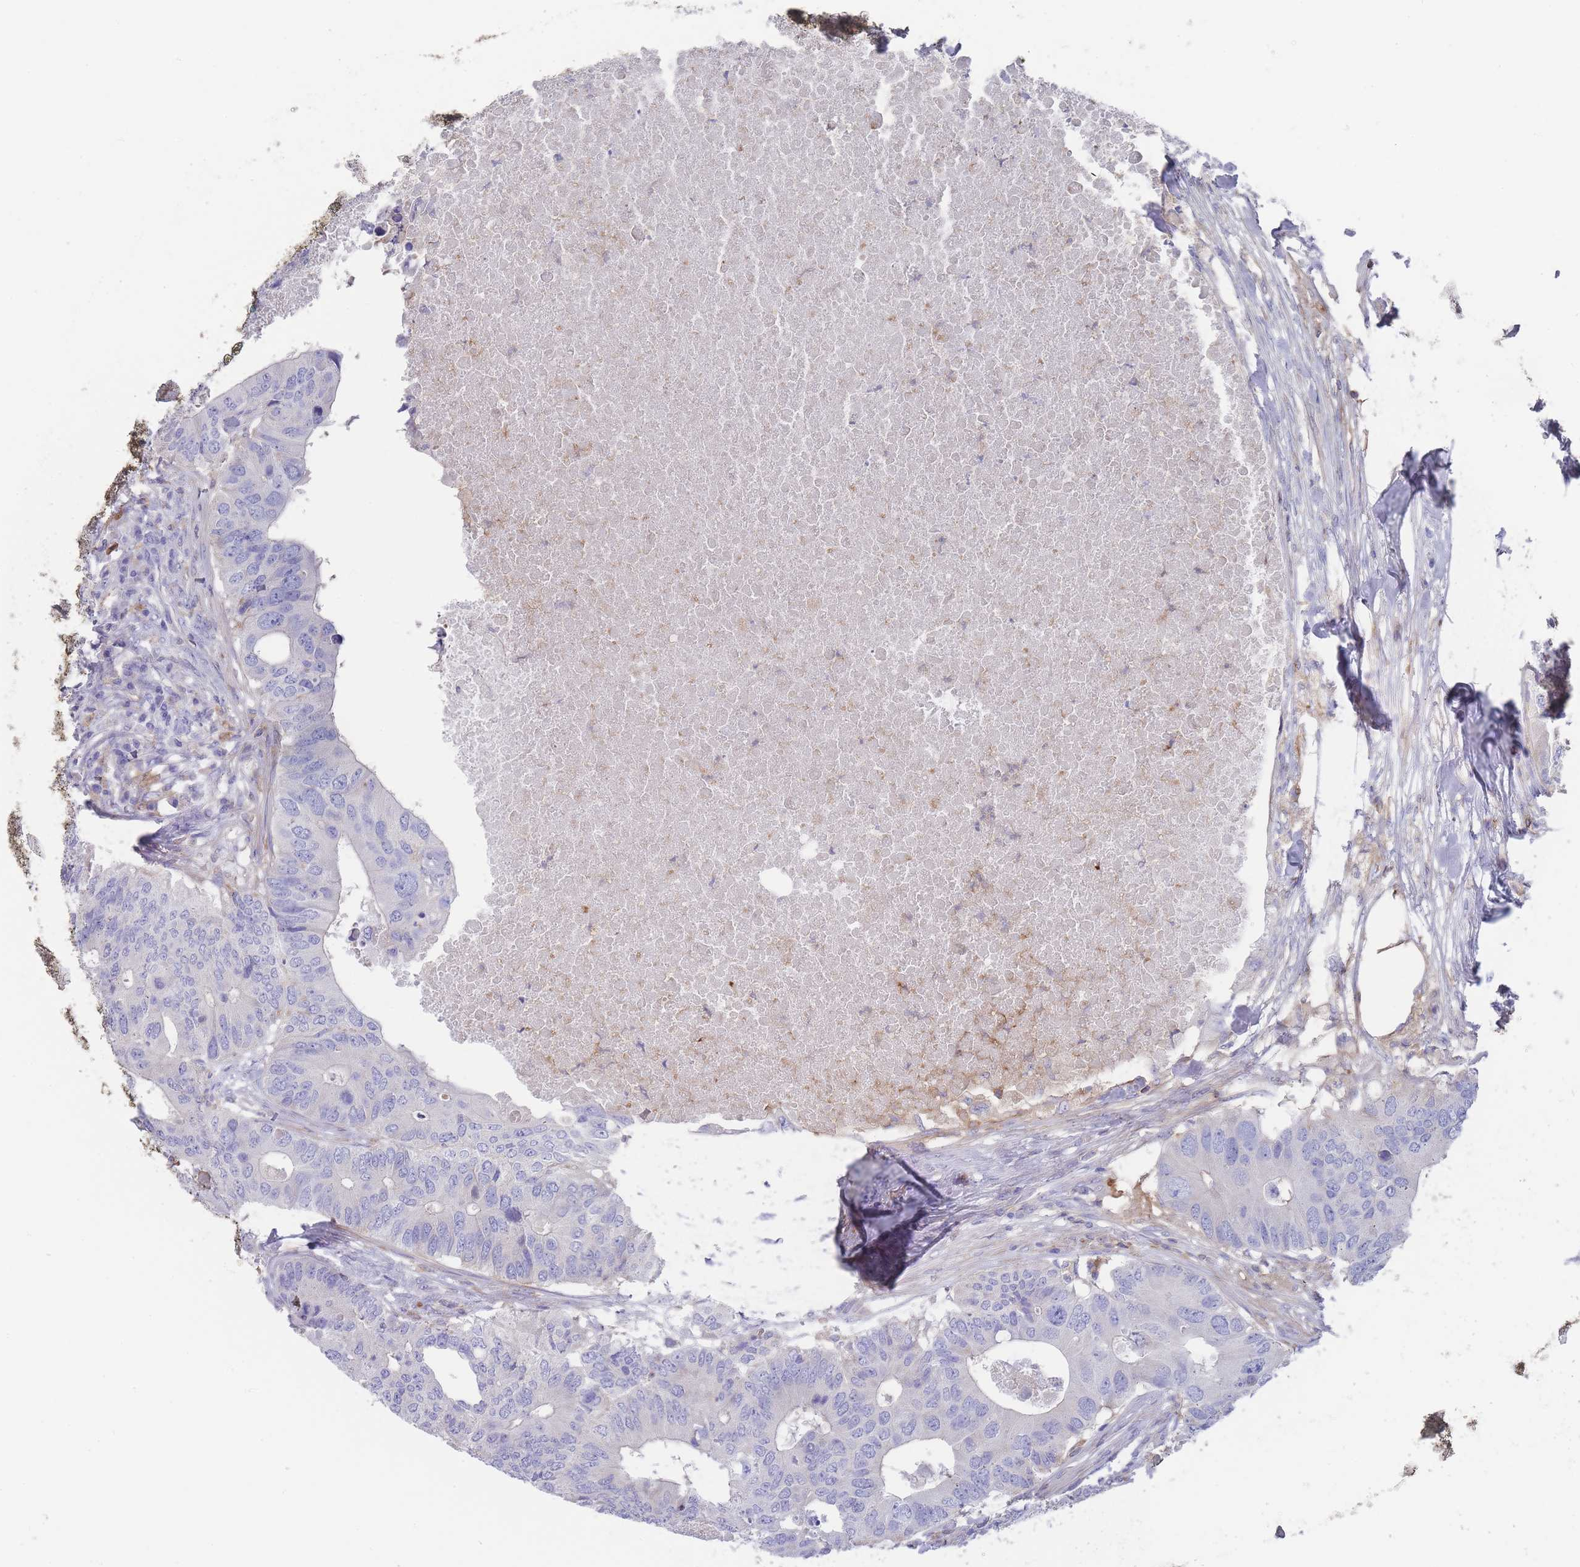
{"staining": {"intensity": "negative", "quantity": "none", "location": "none"}, "tissue": "colorectal cancer", "cell_type": "Tumor cells", "image_type": "cancer", "snomed": [{"axis": "morphology", "description": "Adenocarcinoma, NOS"}, {"axis": "topography", "description": "Colon"}], "caption": "Tumor cells are negative for protein expression in human colorectal cancer (adenocarcinoma).", "gene": "SCCPDH", "patient": {"sex": "male", "age": 71}}